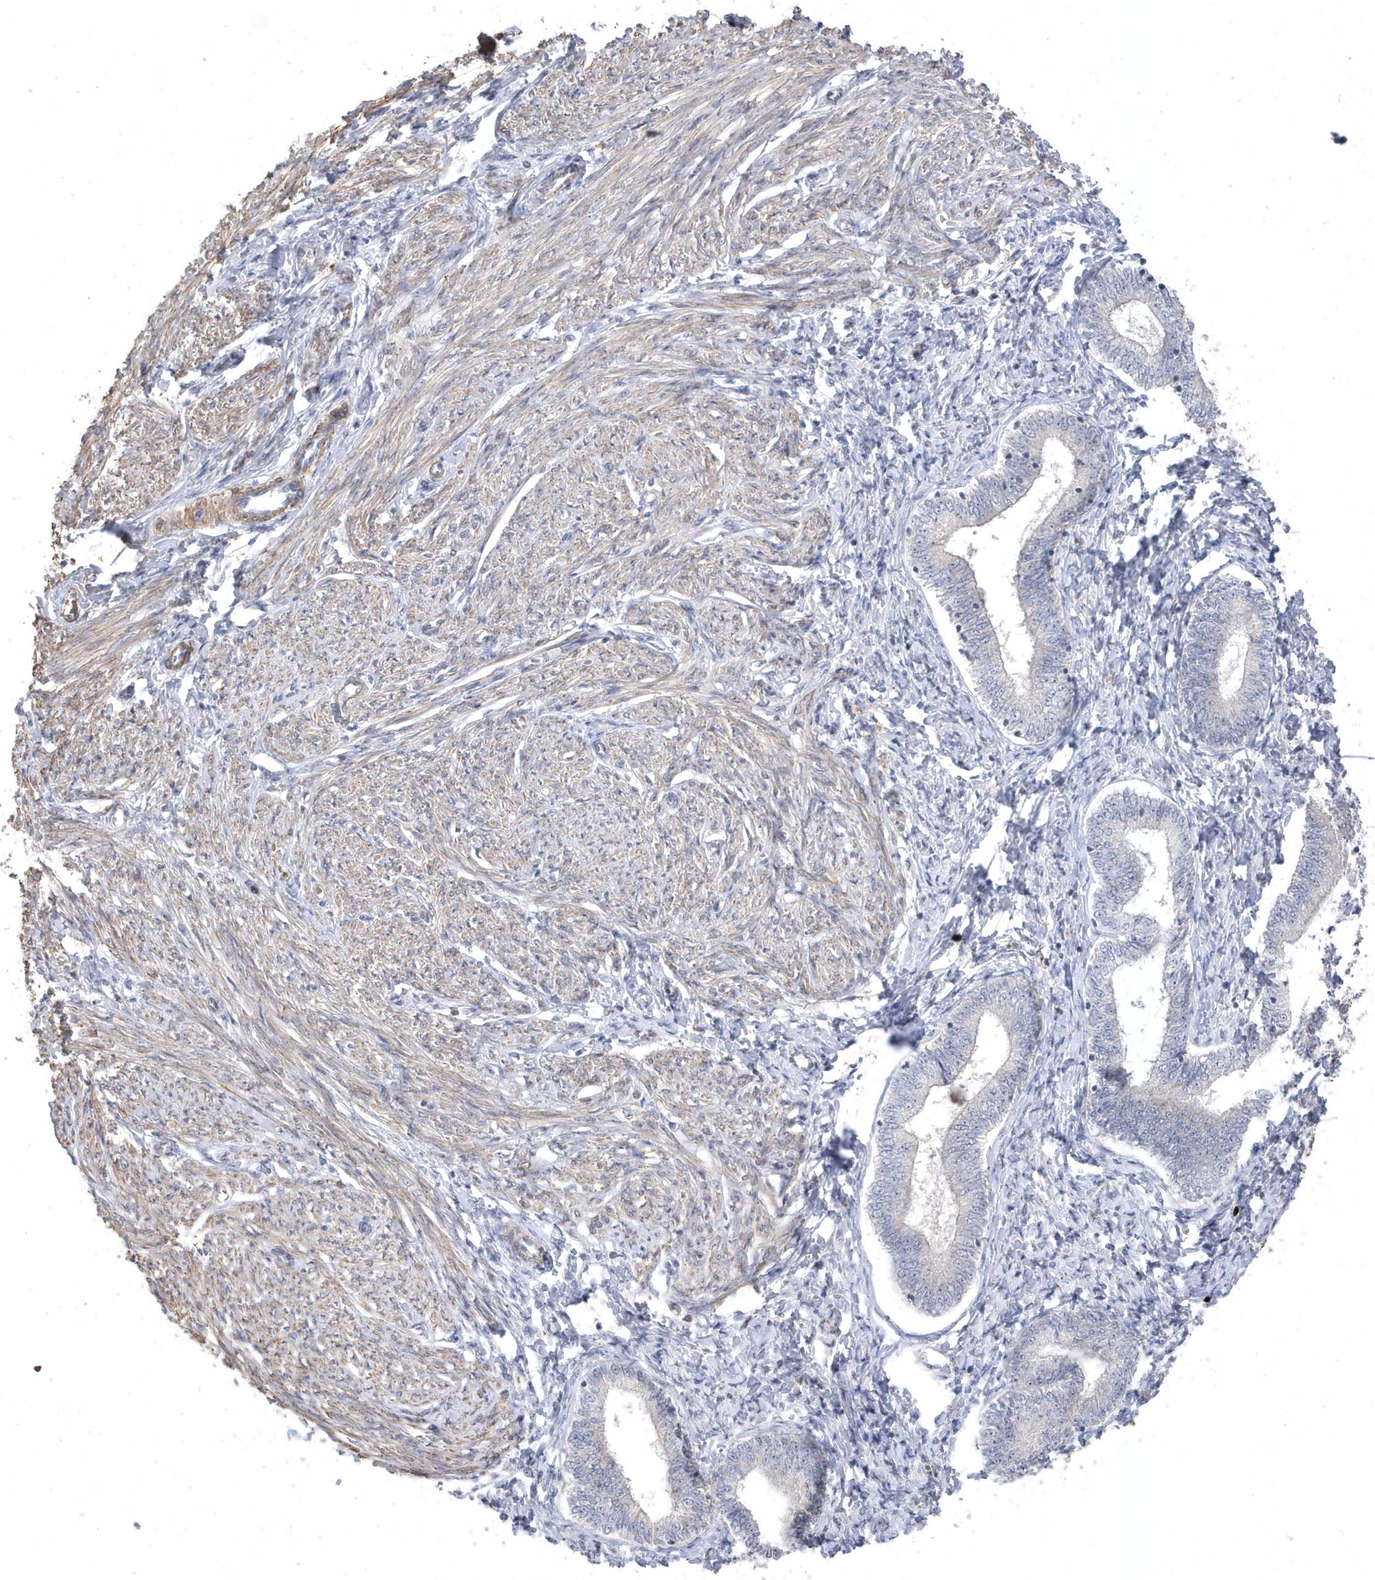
{"staining": {"intensity": "negative", "quantity": "none", "location": "none"}, "tissue": "endometrium", "cell_type": "Cells in endometrial stroma", "image_type": "normal", "snomed": [{"axis": "morphology", "description": "Normal tissue, NOS"}, {"axis": "topography", "description": "Endometrium"}], "caption": "High magnification brightfield microscopy of unremarkable endometrium stained with DAB (3,3'-diaminobenzidine) (brown) and counterstained with hematoxylin (blue): cells in endometrial stroma show no significant expression. Brightfield microscopy of immunohistochemistry stained with DAB (3,3'-diaminobenzidine) (brown) and hematoxylin (blue), captured at high magnification.", "gene": "GTPBP6", "patient": {"sex": "female", "age": 72}}